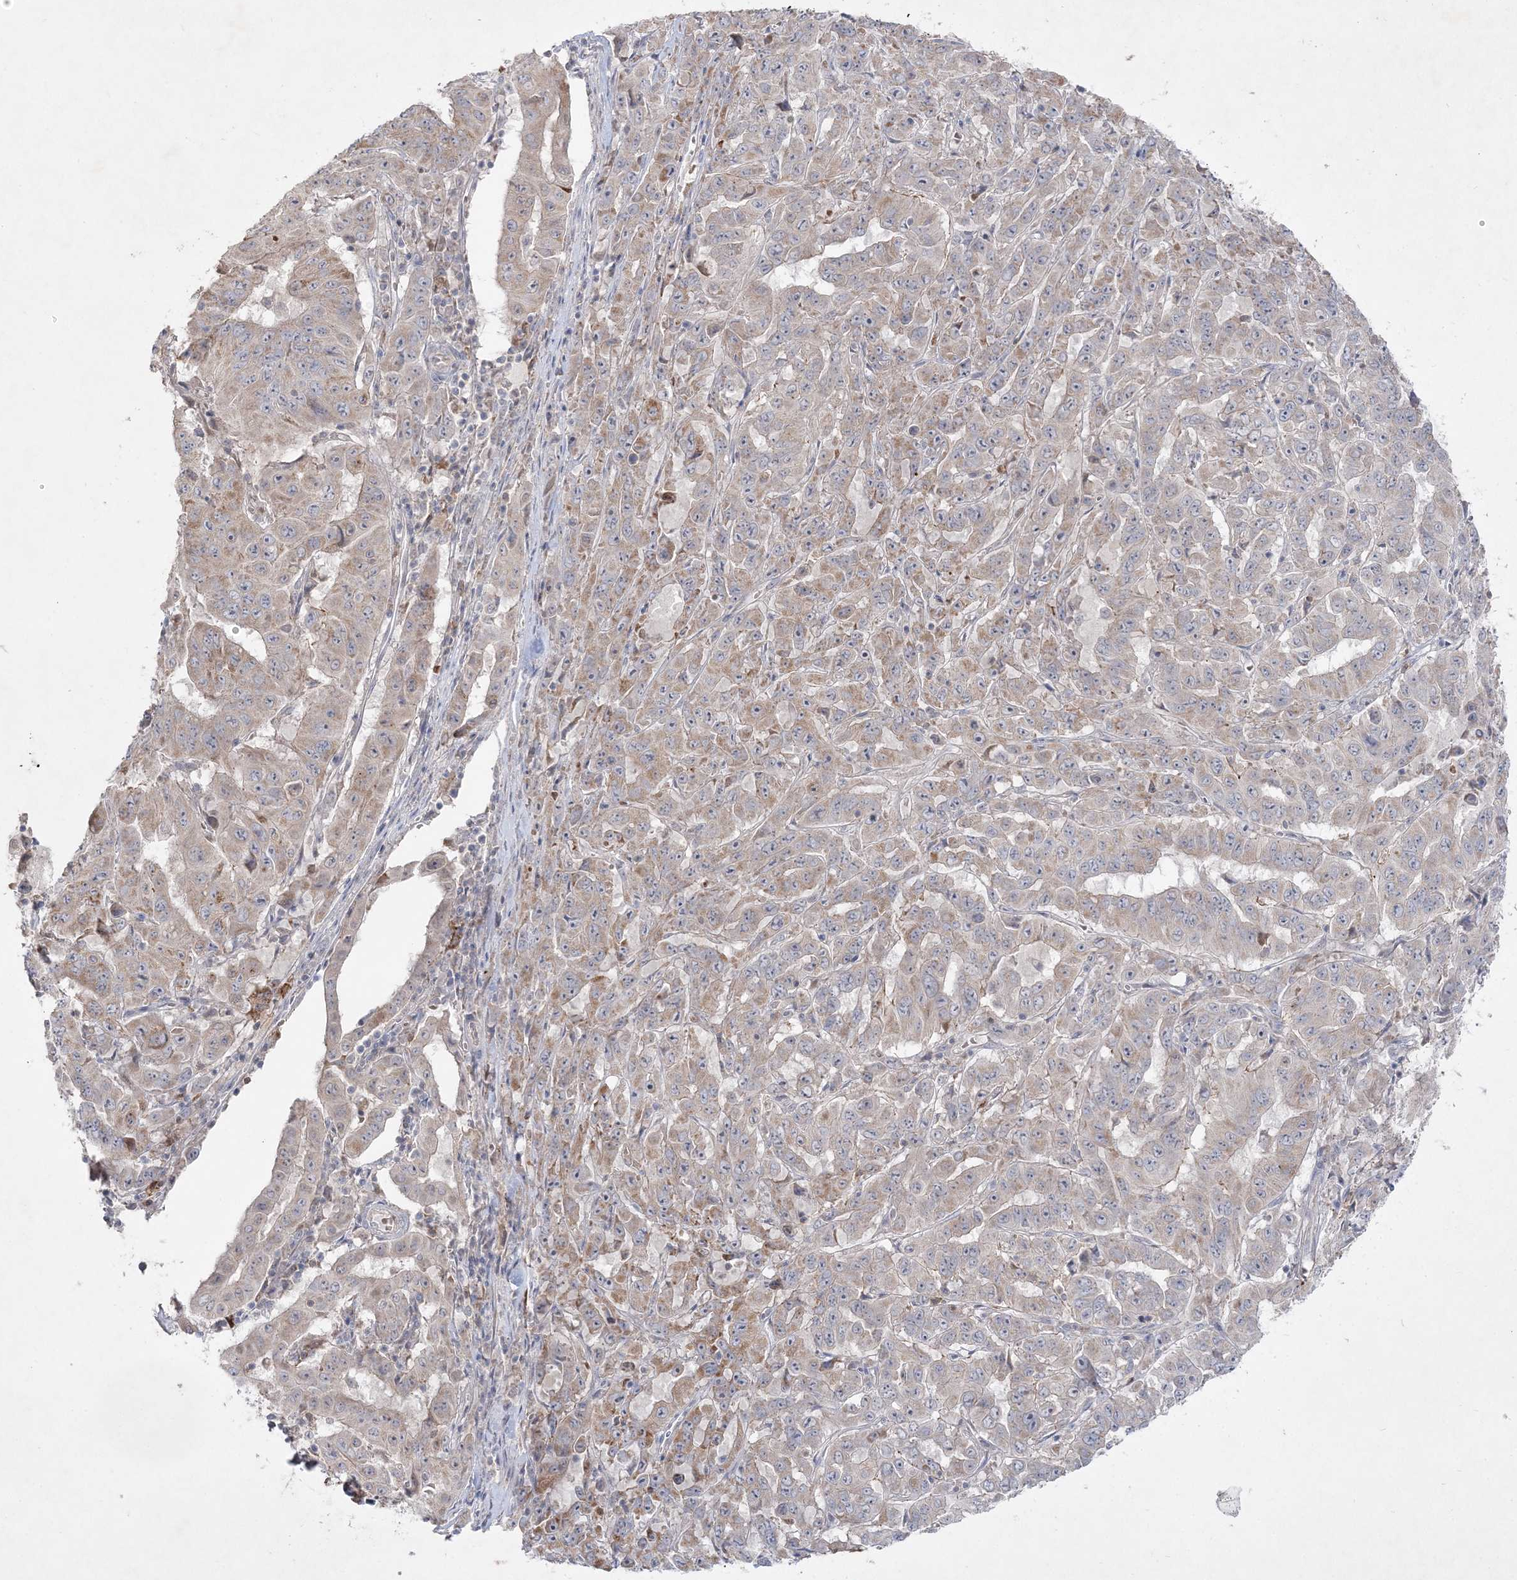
{"staining": {"intensity": "weak", "quantity": ">75%", "location": "cytoplasmic/membranous"}, "tissue": "pancreatic cancer", "cell_type": "Tumor cells", "image_type": "cancer", "snomed": [{"axis": "morphology", "description": "Adenocarcinoma, NOS"}, {"axis": "topography", "description": "Pancreas"}], "caption": "Weak cytoplasmic/membranous expression is appreciated in approximately >75% of tumor cells in pancreatic cancer.", "gene": "CLNK", "patient": {"sex": "male", "age": 63}}